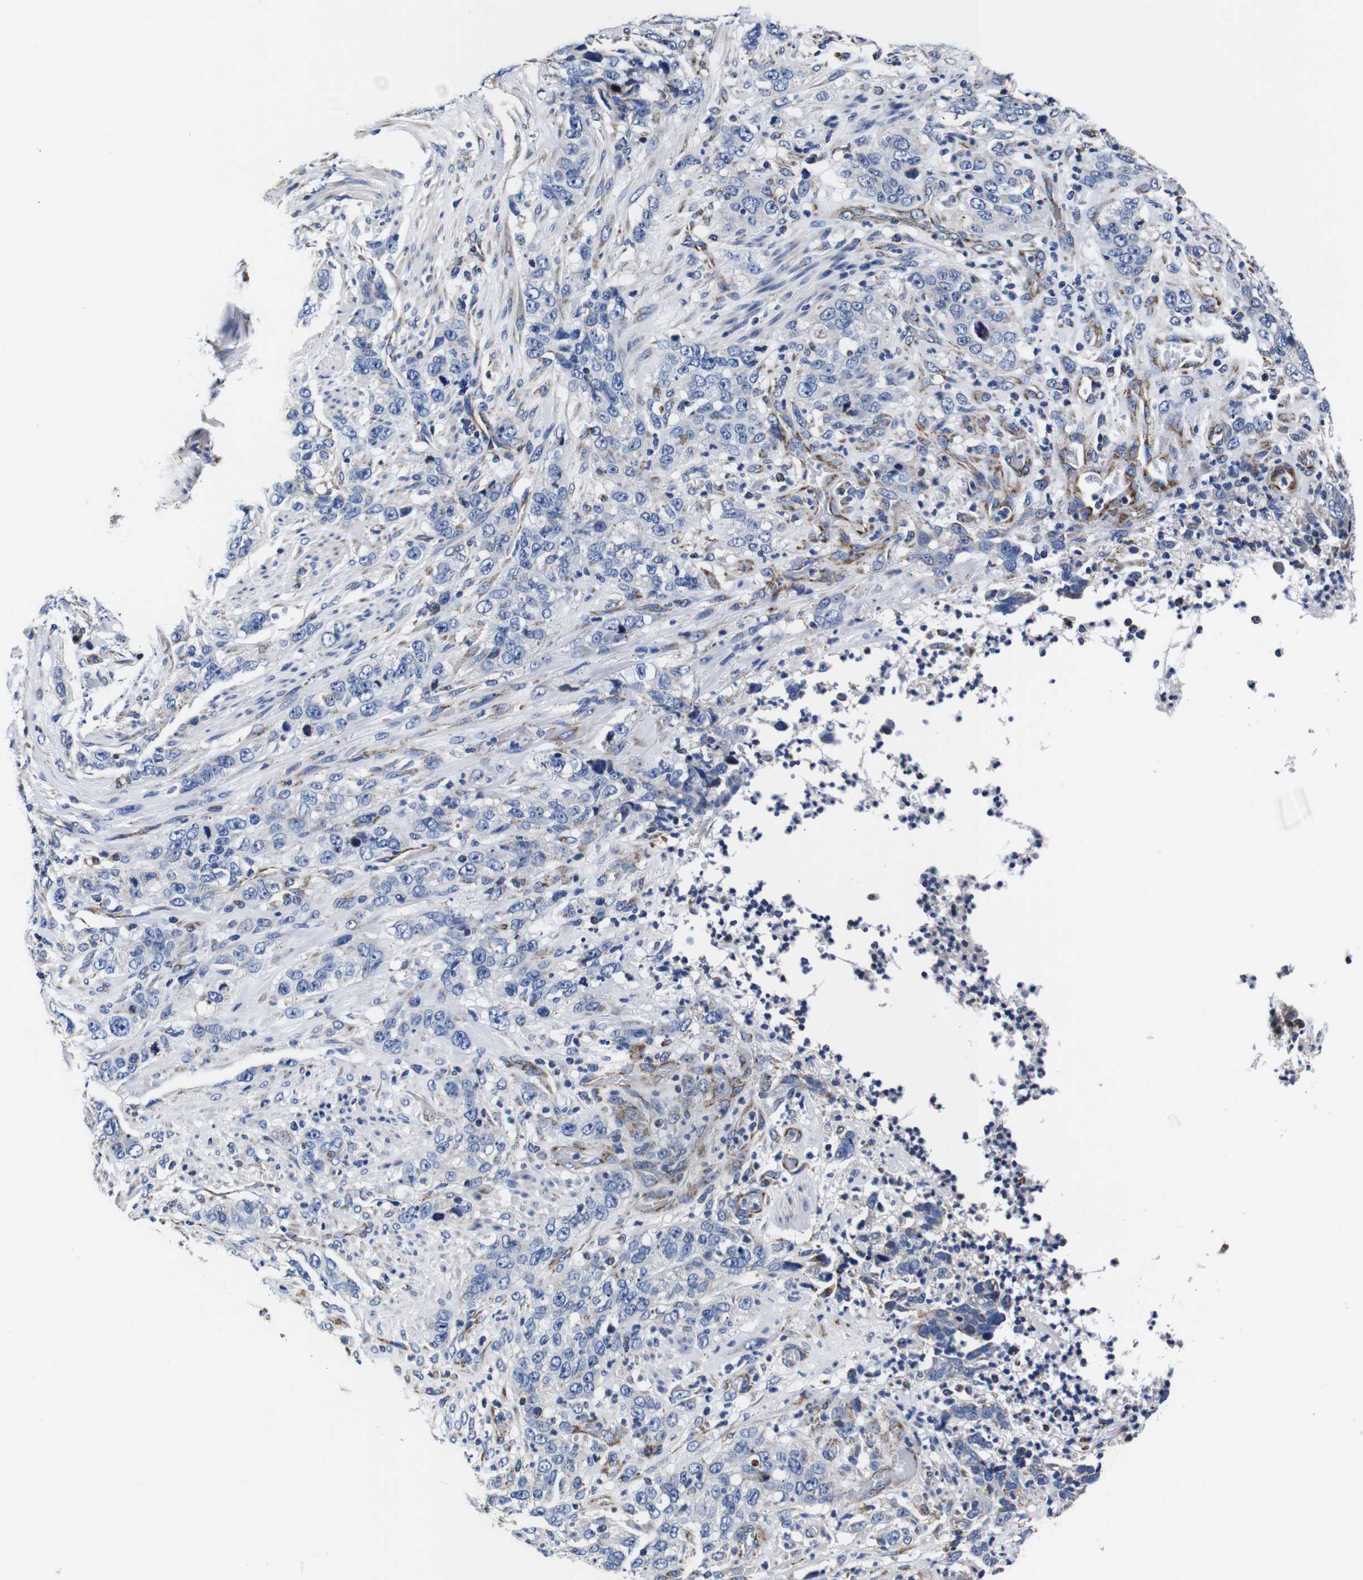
{"staining": {"intensity": "negative", "quantity": "none", "location": "none"}, "tissue": "stomach cancer", "cell_type": "Tumor cells", "image_type": "cancer", "snomed": [{"axis": "morphology", "description": "Adenocarcinoma, NOS"}, {"axis": "topography", "description": "Stomach"}], "caption": "Tumor cells are negative for brown protein staining in stomach adenocarcinoma.", "gene": "FKBP9", "patient": {"sex": "male", "age": 48}}